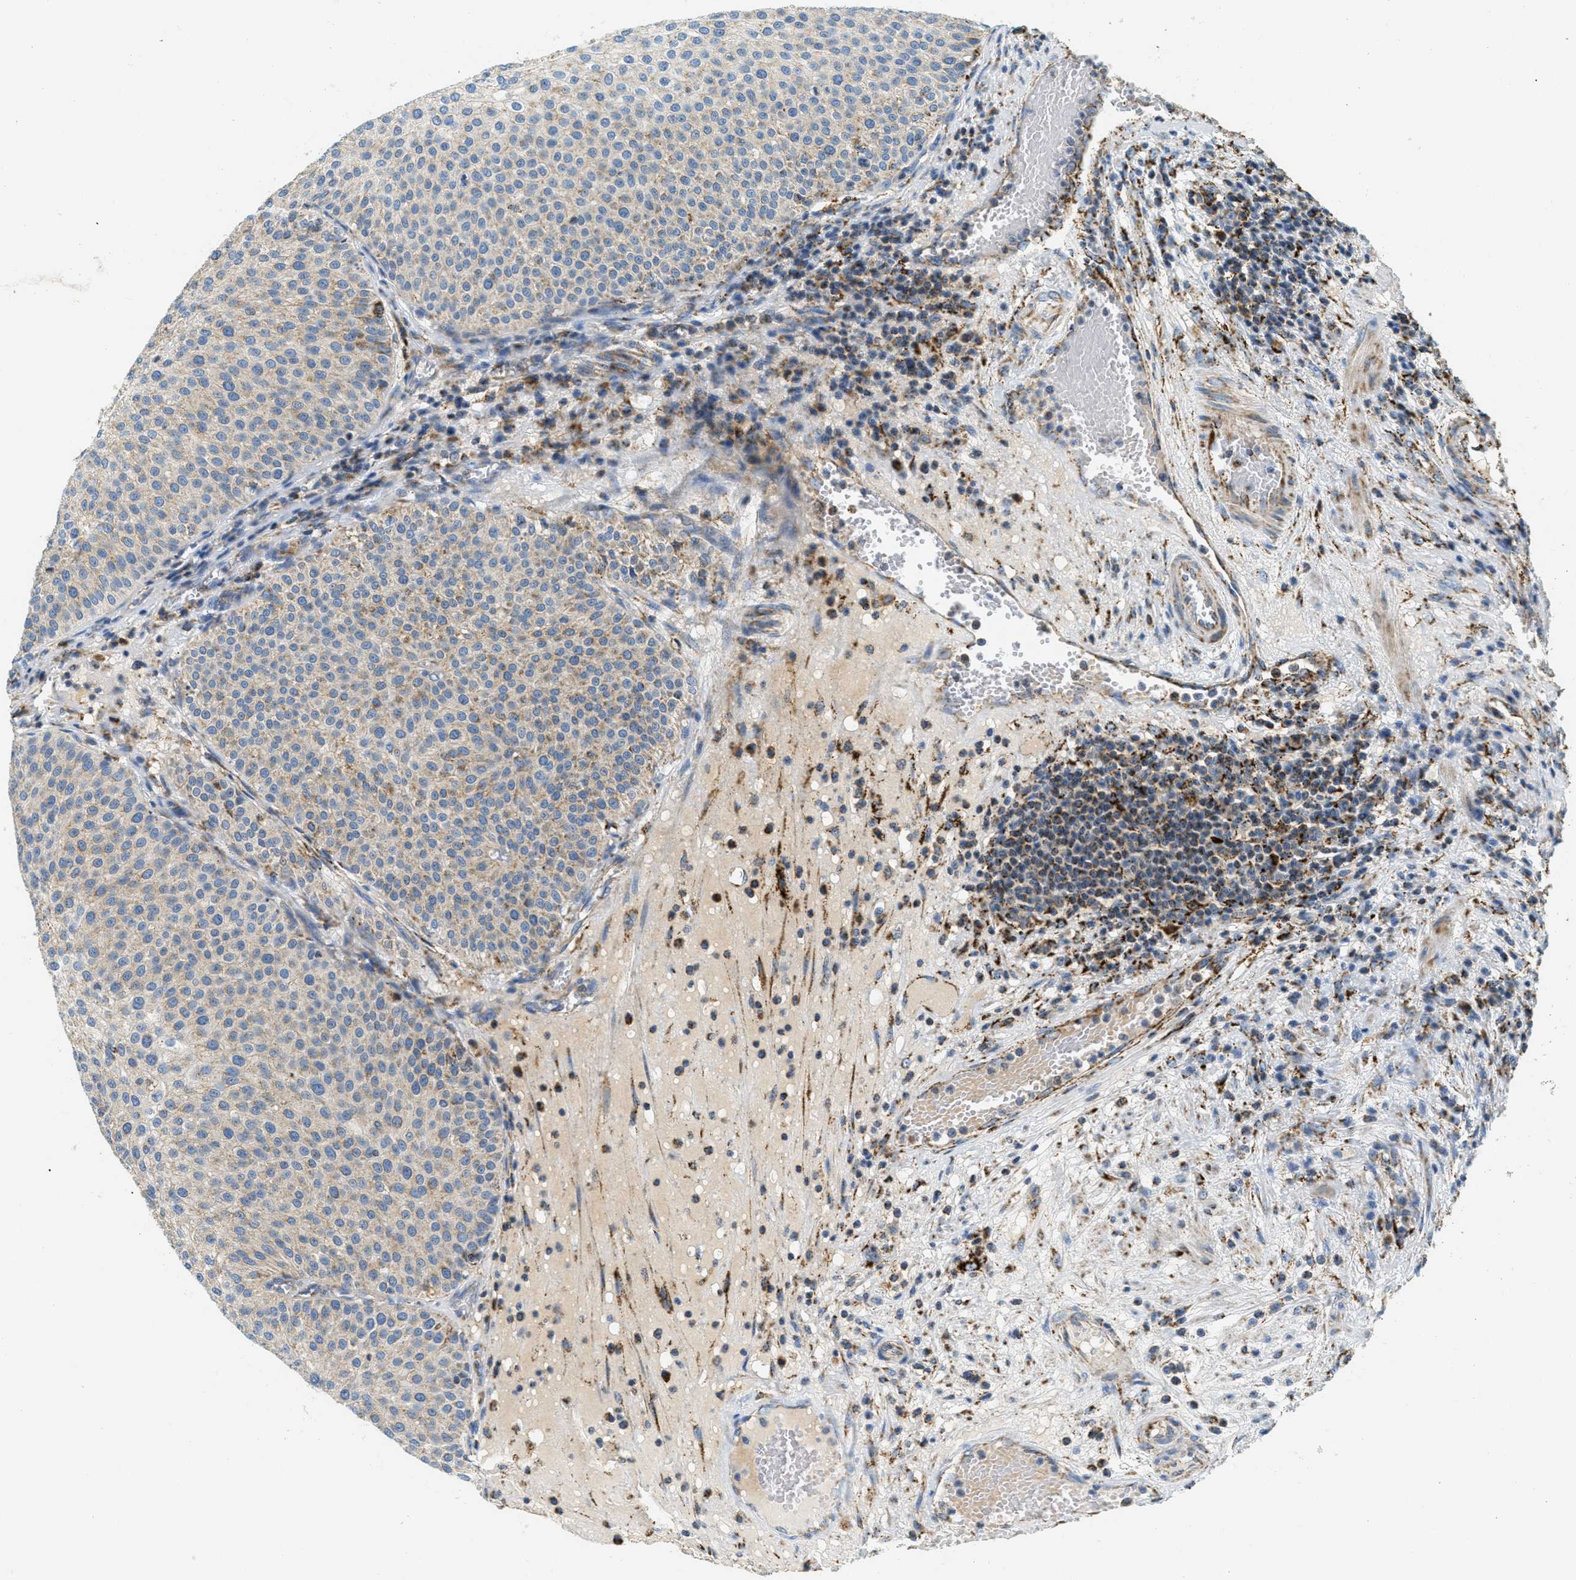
{"staining": {"intensity": "negative", "quantity": "none", "location": "none"}, "tissue": "urothelial cancer", "cell_type": "Tumor cells", "image_type": "cancer", "snomed": [{"axis": "morphology", "description": "Urothelial carcinoma, Low grade"}, {"axis": "topography", "description": "Smooth muscle"}, {"axis": "topography", "description": "Urinary bladder"}], "caption": "Image shows no protein expression in tumor cells of urothelial carcinoma (low-grade) tissue.", "gene": "HLCS", "patient": {"sex": "male", "age": 60}}